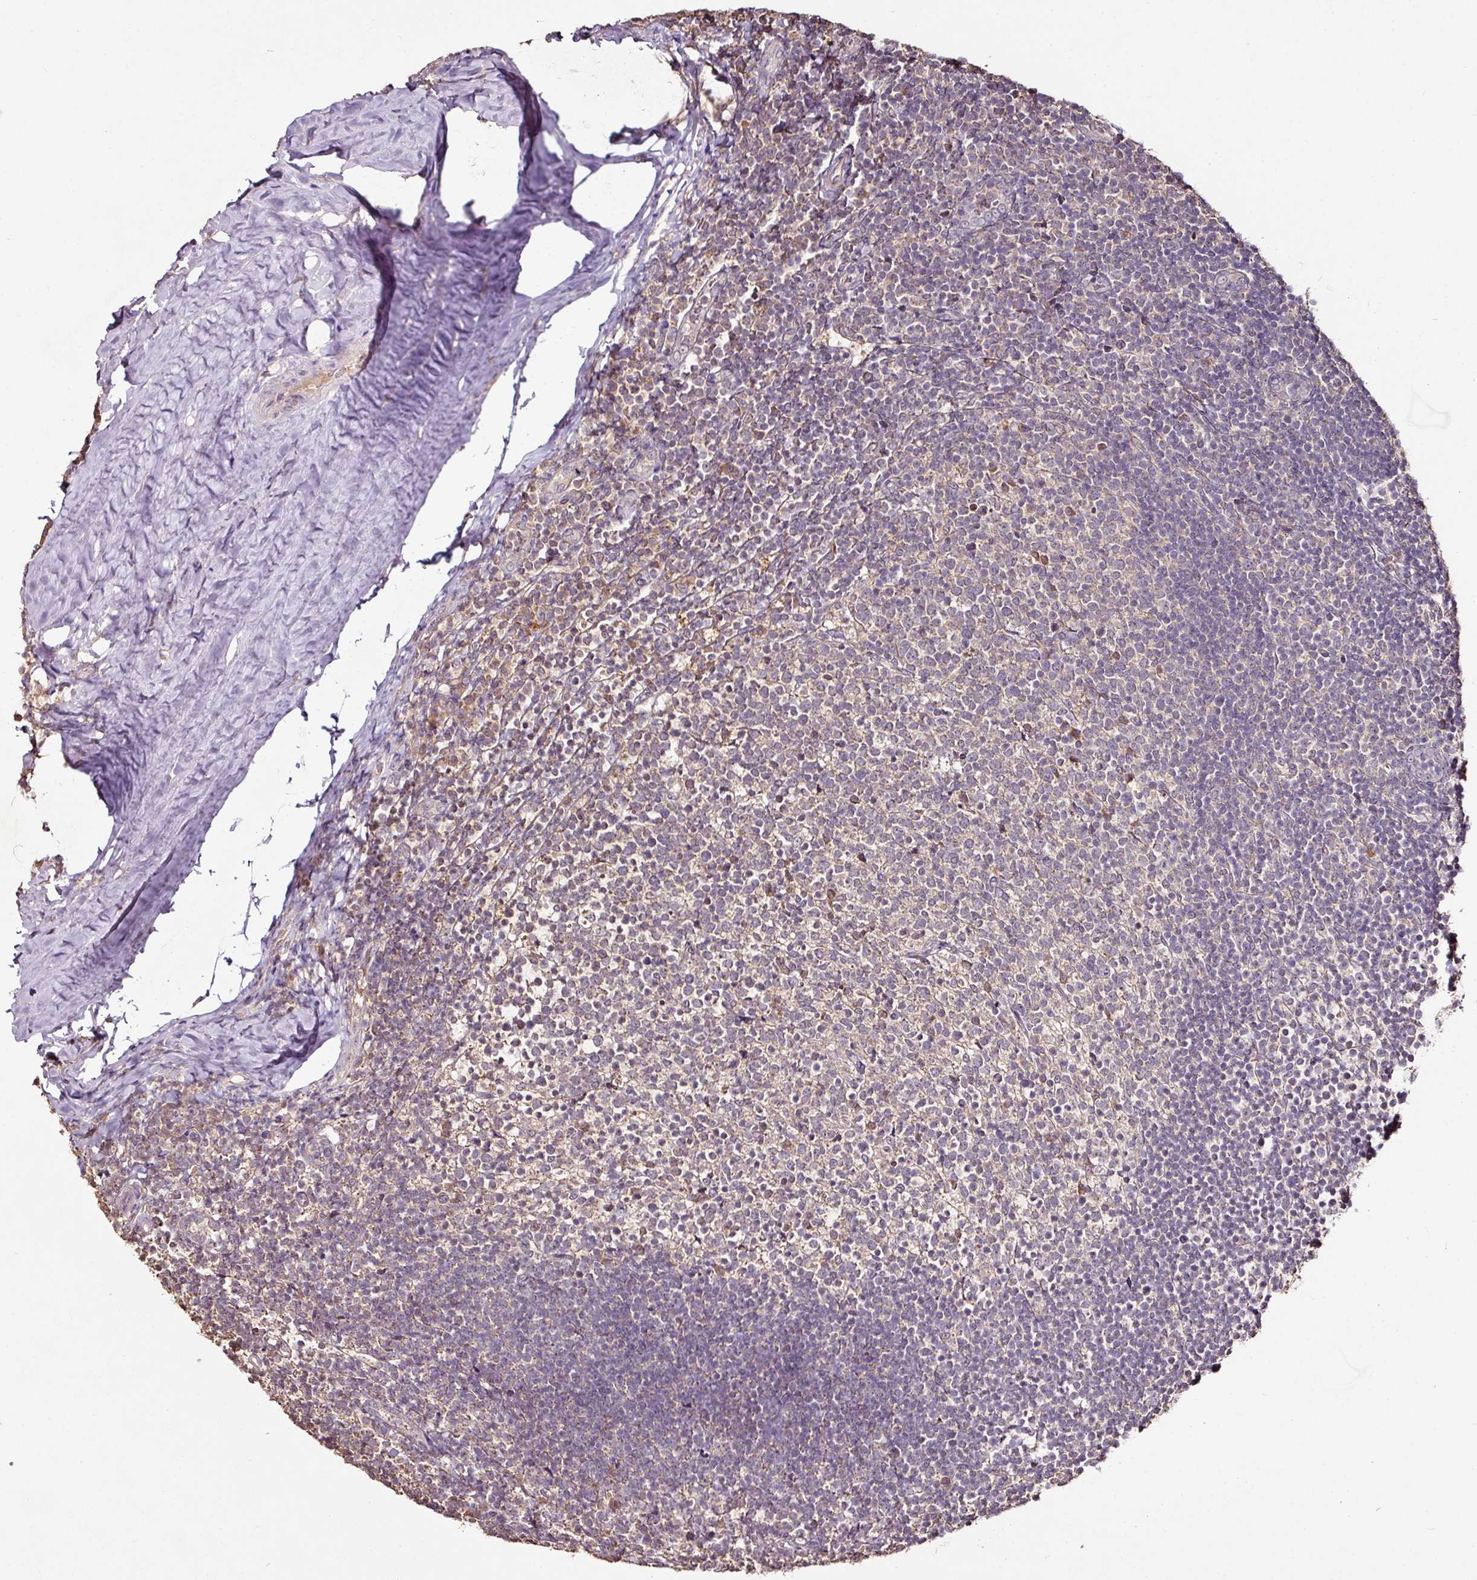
{"staining": {"intensity": "weak", "quantity": "25%-75%", "location": "cytoplasmic/membranous"}, "tissue": "tonsil", "cell_type": "Germinal center cells", "image_type": "normal", "snomed": [{"axis": "morphology", "description": "Normal tissue, NOS"}, {"axis": "topography", "description": "Tonsil"}], "caption": "Human tonsil stained with a brown dye demonstrates weak cytoplasmic/membranous positive staining in about 25%-75% of germinal center cells.", "gene": "RPL38", "patient": {"sex": "female", "age": 10}}